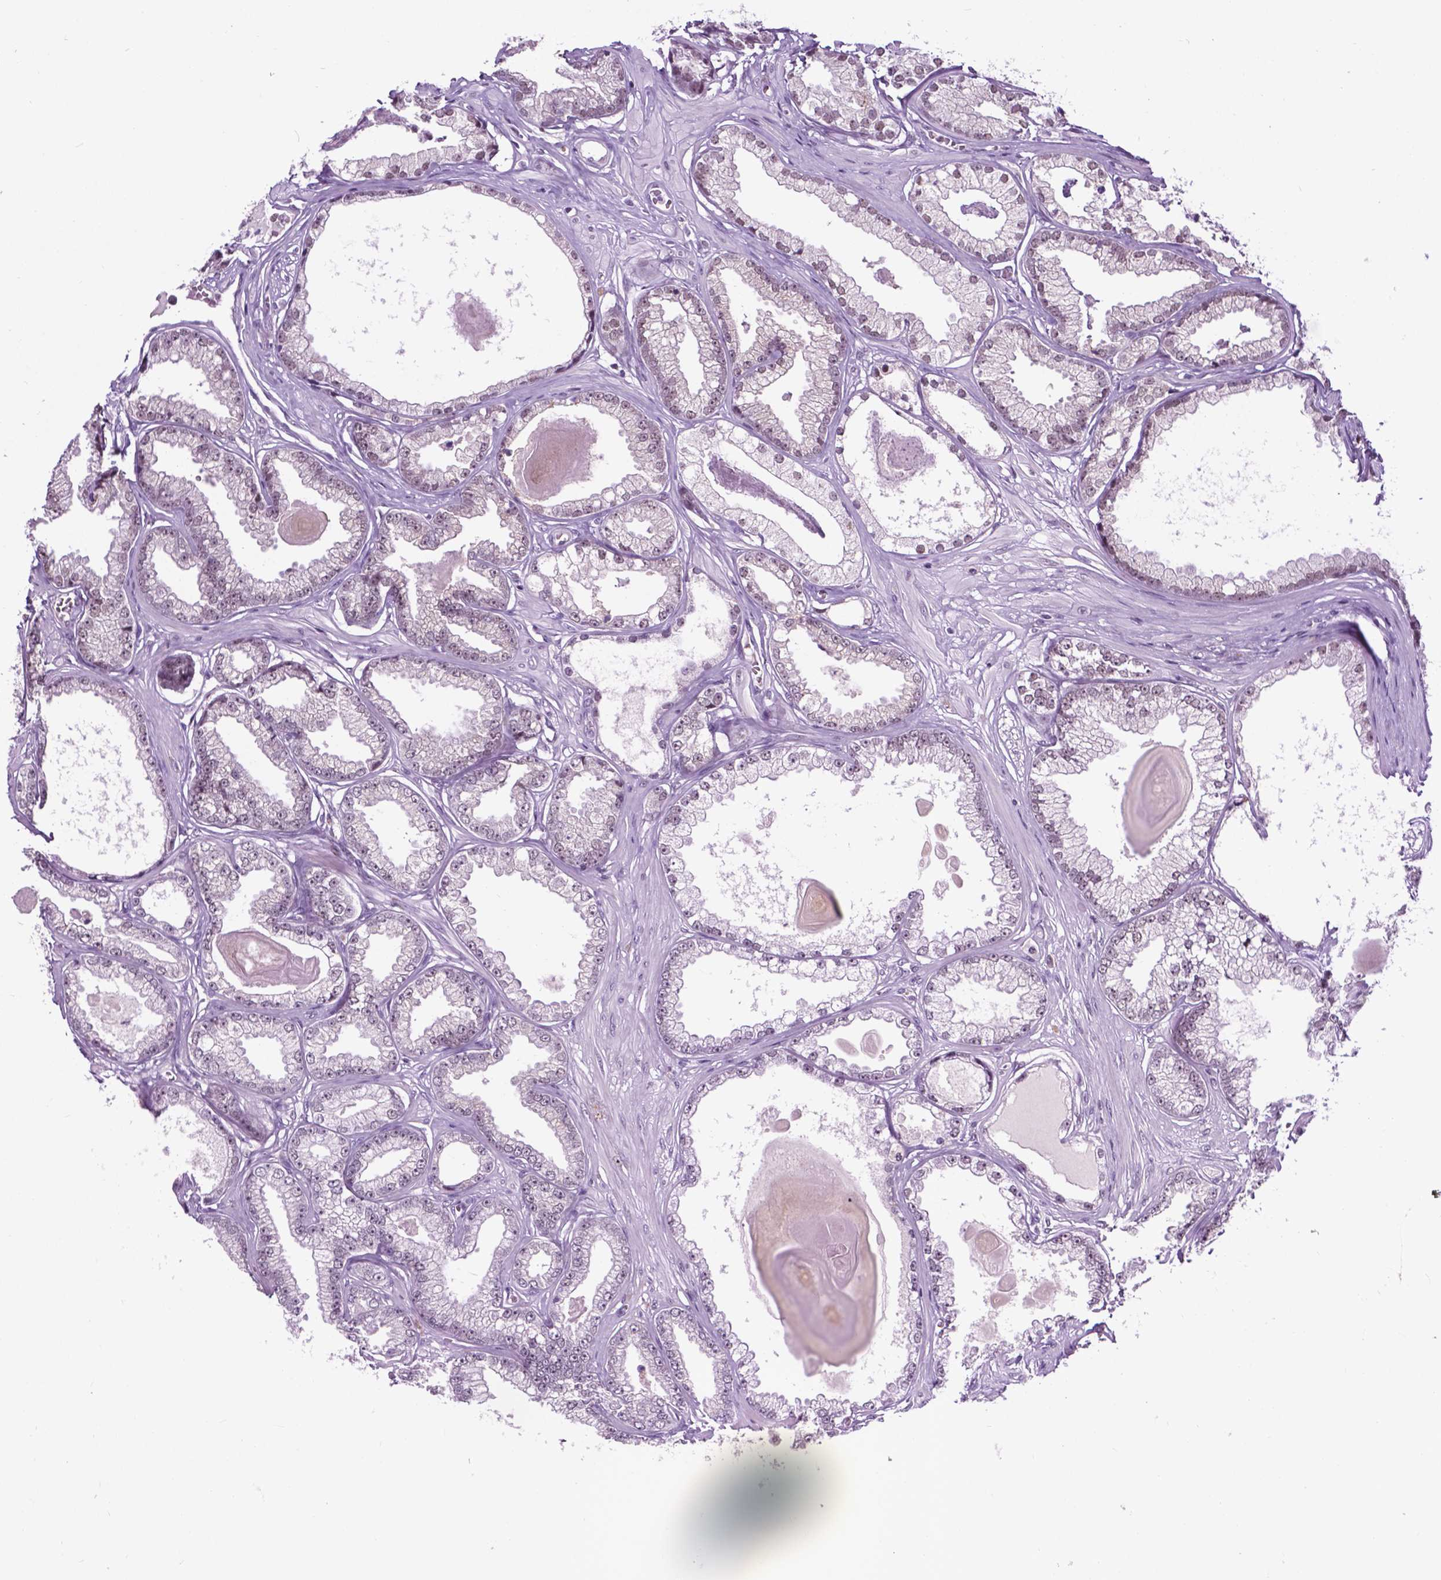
{"staining": {"intensity": "weak", "quantity": "<25%", "location": "nuclear"}, "tissue": "prostate cancer", "cell_type": "Tumor cells", "image_type": "cancer", "snomed": [{"axis": "morphology", "description": "Adenocarcinoma, Low grade"}, {"axis": "topography", "description": "Prostate"}], "caption": "This photomicrograph is of low-grade adenocarcinoma (prostate) stained with IHC to label a protein in brown with the nuclei are counter-stained blue. There is no positivity in tumor cells.", "gene": "EAF1", "patient": {"sex": "male", "age": 64}}